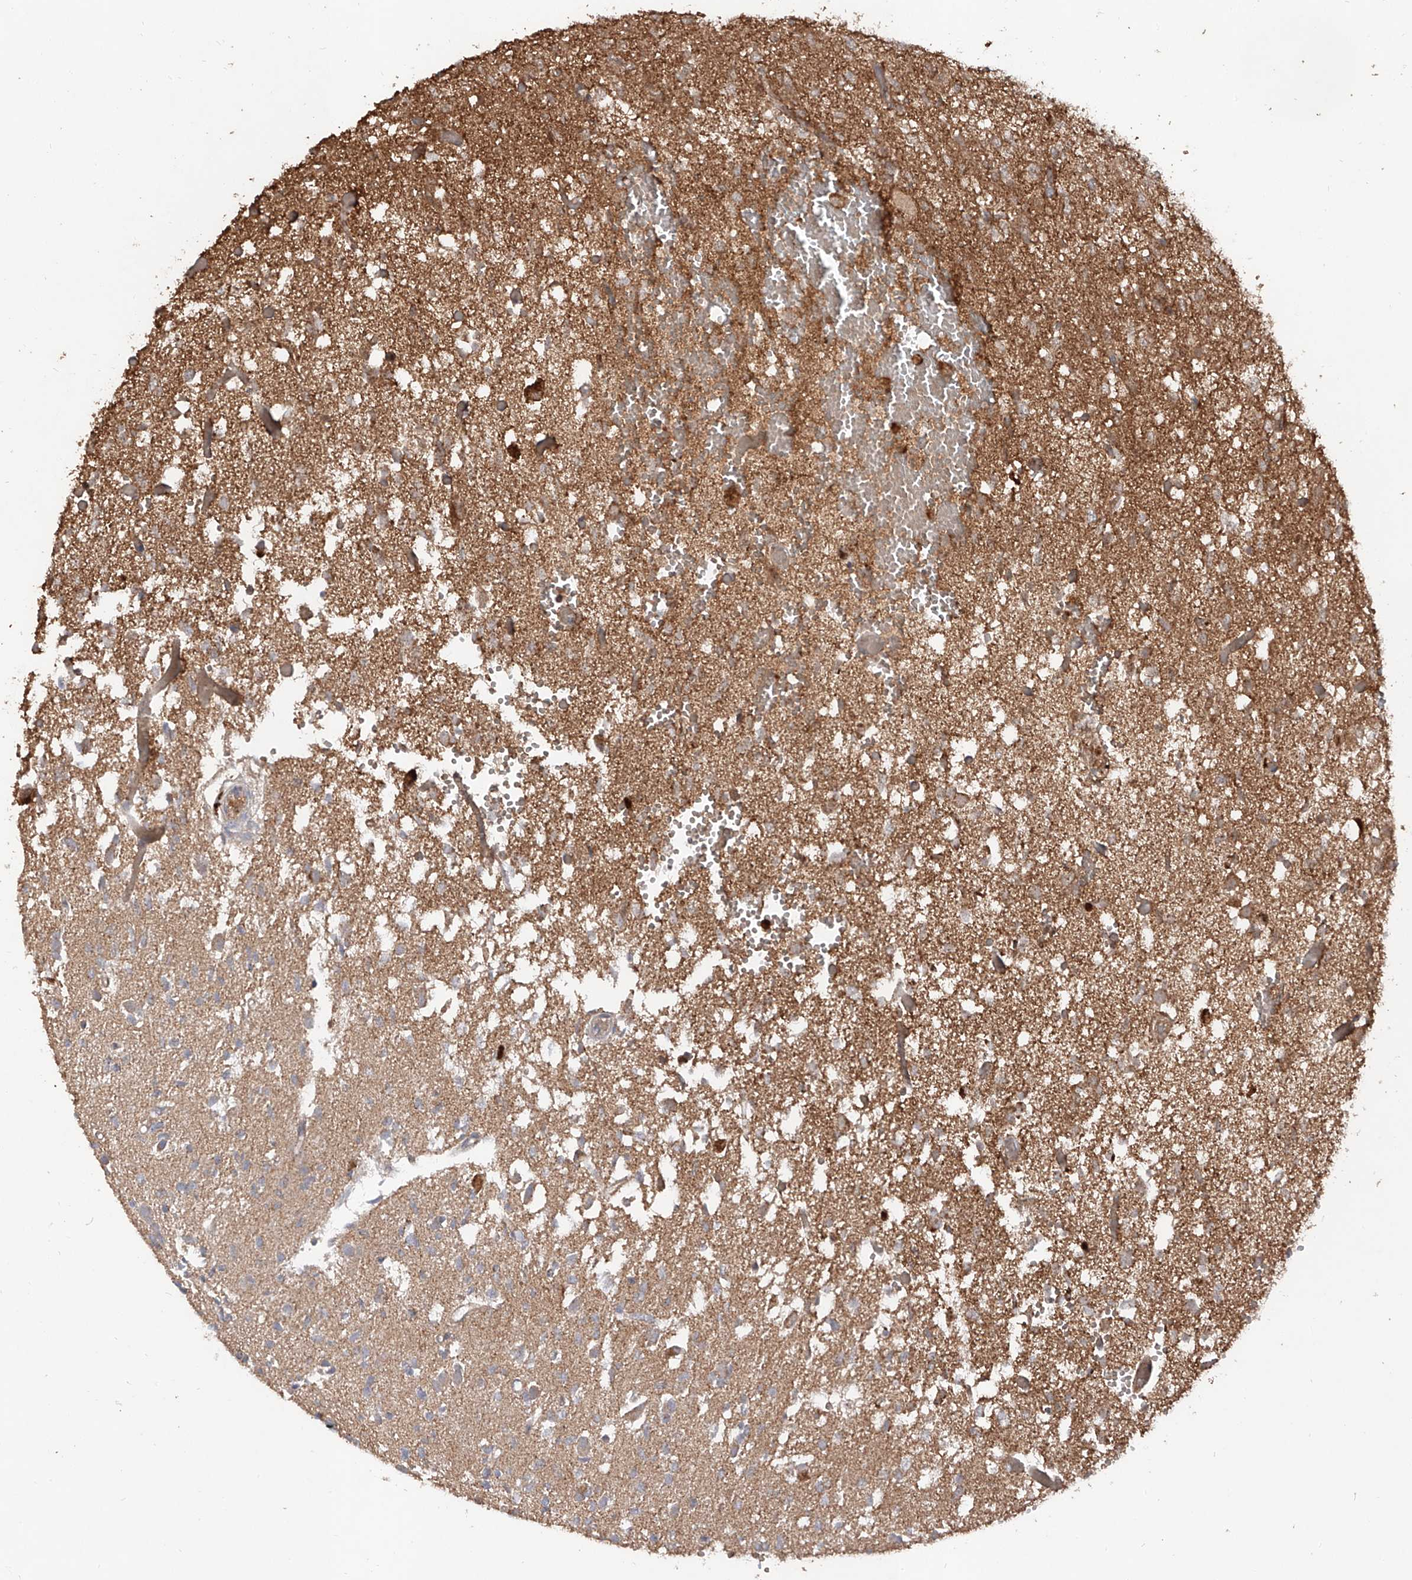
{"staining": {"intensity": "moderate", "quantity": ">75%", "location": "cytoplasmic/membranous"}, "tissue": "glioma", "cell_type": "Tumor cells", "image_type": "cancer", "snomed": [{"axis": "morphology", "description": "Glioma, malignant, High grade"}, {"axis": "topography", "description": "Brain"}], "caption": "IHC micrograph of neoplastic tissue: malignant glioma (high-grade) stained using immunohistochemistry exhibits medium levels of moderate protein expression localized specifically in the cytoplasmic/membranous of tumor cells, appearing as a cytoplasmic/membranous brown color.", "gene": "AIM2", "patient": {"sex": "female", "age": 59}}